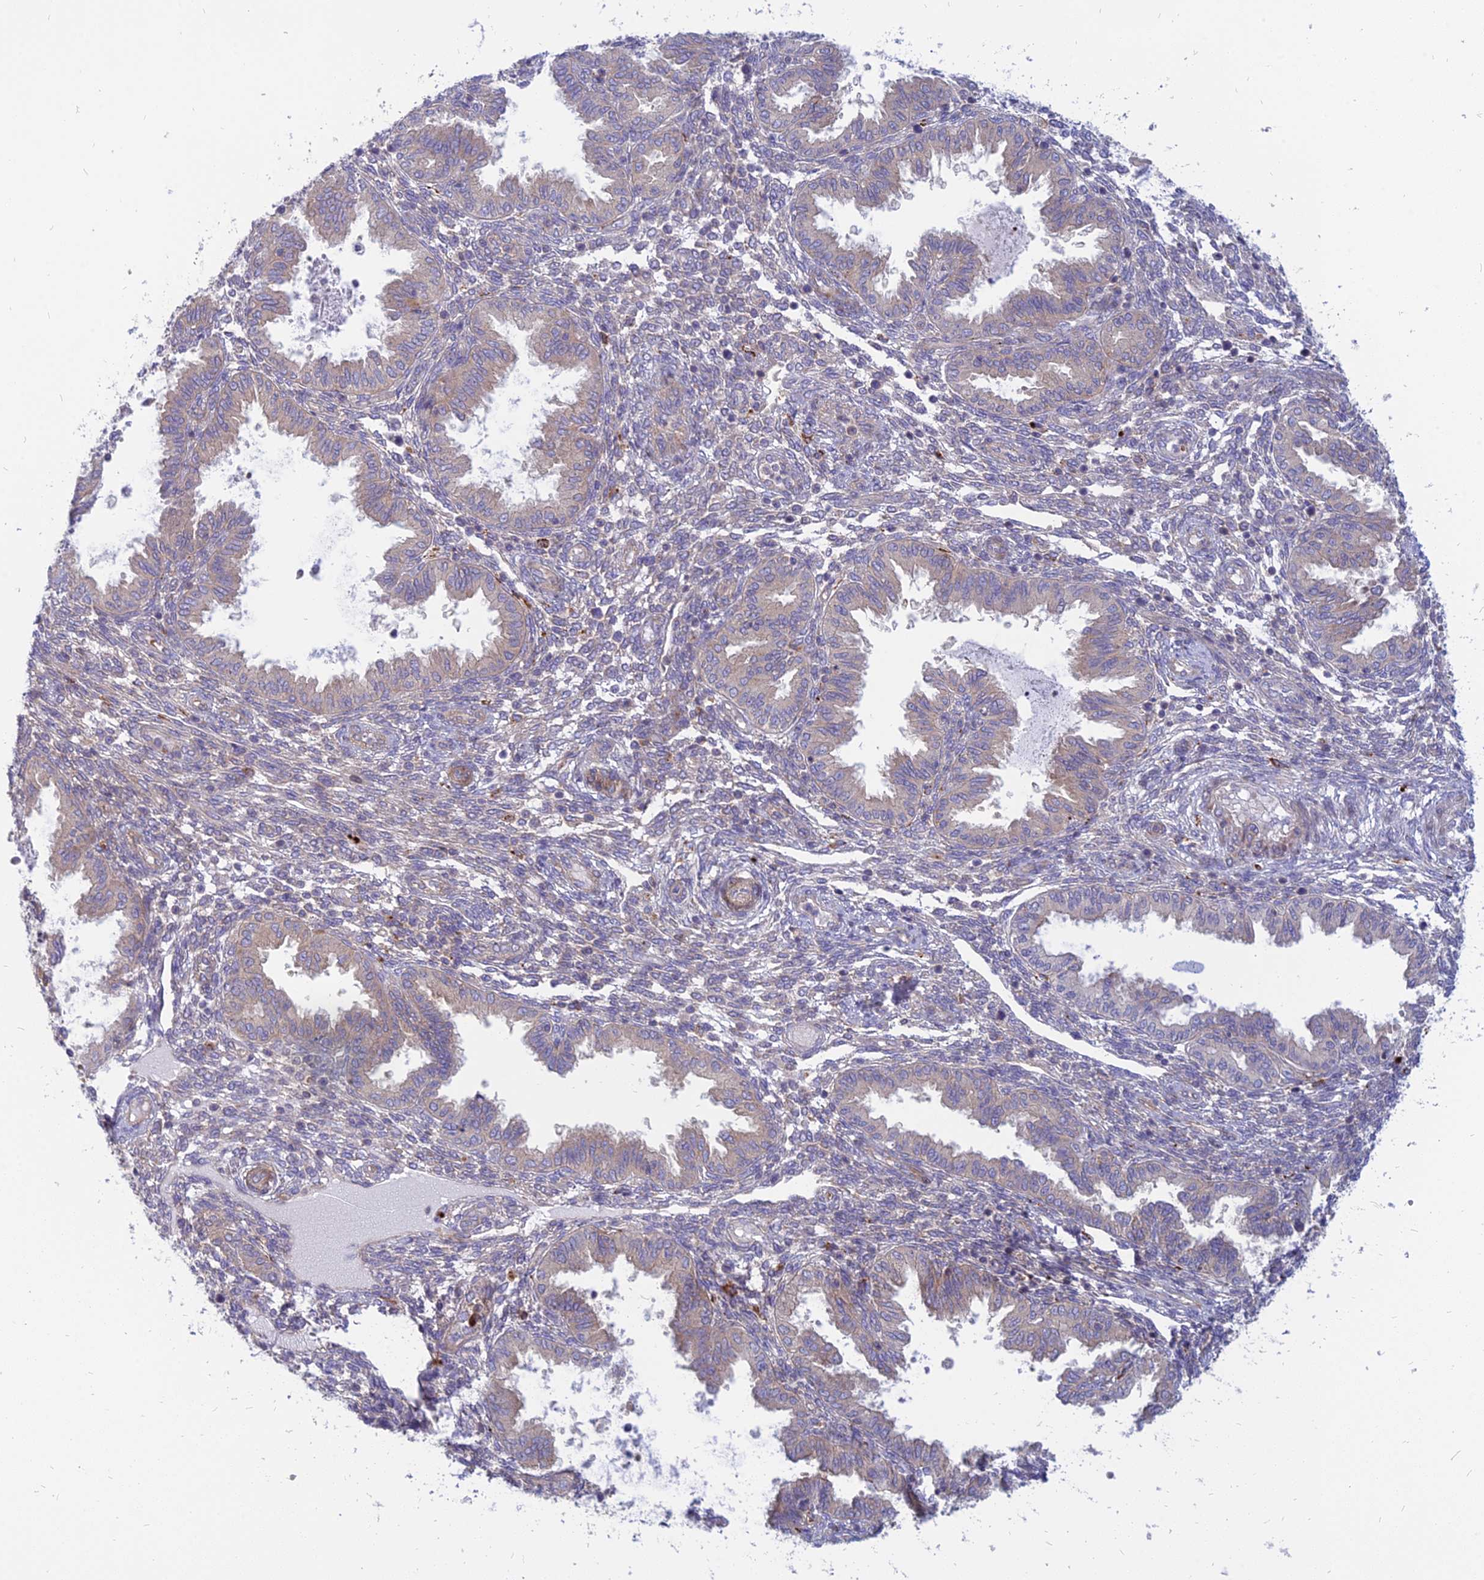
{"staining": {"intensity": "negative", "quantity": "none", "location": "none"}, "tissue": "endometrium", "cell_type": "Cells in endometrial stroma", "image_type": "normal", "snomed": [{"axis": "morphology", "description": "Normal tissue, NOS"}, {"axis": "topography", "description": "Endometrium"}], "caption": "Immunohistochemical staining of normal human endometrium reveals no significant expression in cells in endometrial stroma.", "gene": "PHKA2", "patient": {"sex": "female", "age": 33}}